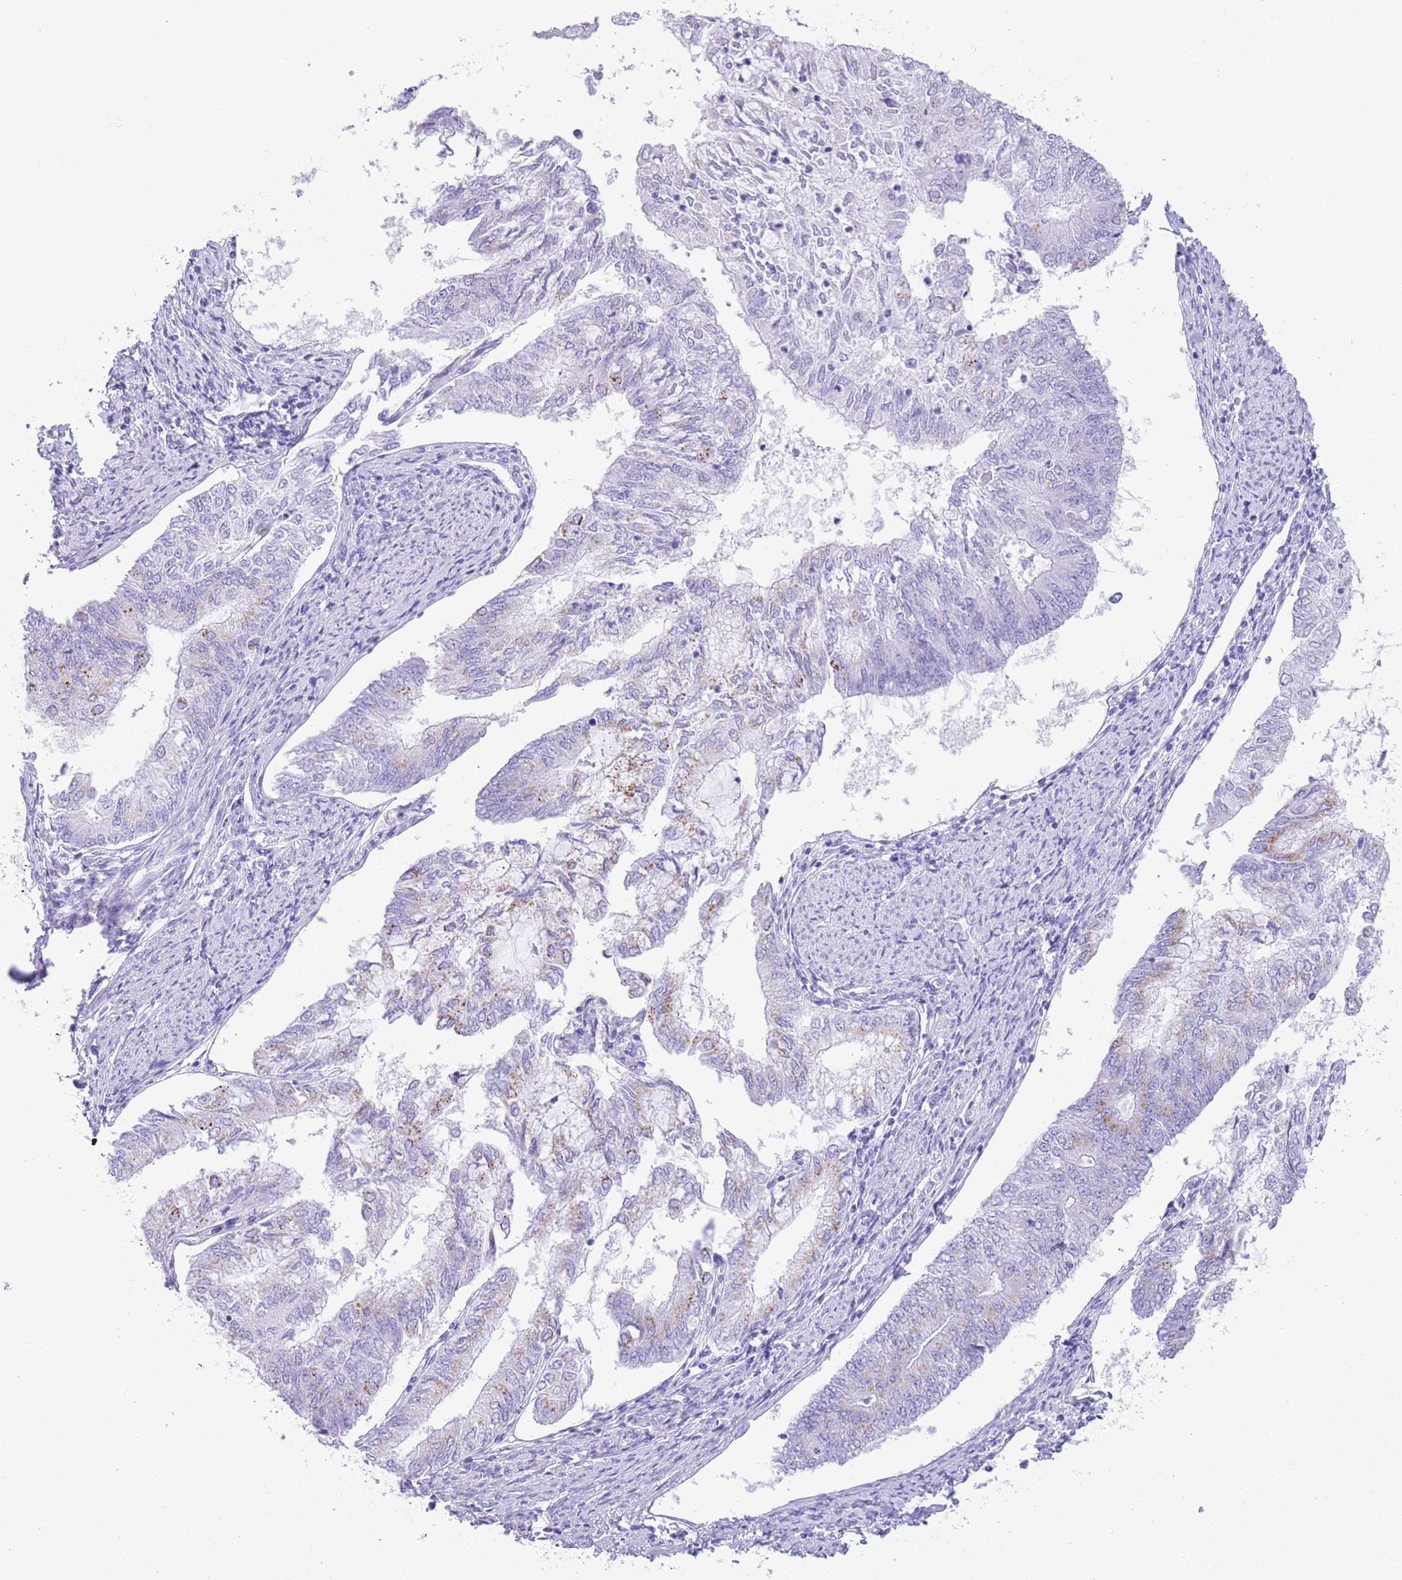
{"staining": {"intensity": "moderate", "quantity": "<25%", "location": "cytoplasmic/membranous"}, "tissue": "endometrial cancer", "cell_type": "Tumor cells", "image_type": "cancer", "snomed": [{"axis": "morphology", "description": "Adenocarcinoma, NOS"}, {"axis": "topography", "description": "Endometrium"}], "caption": "Tumor cells reveal moderate cytoplasmic/membranous expression in about <25% of cells in endometrial adenocarcinoma.", "gene": "ELOA2", "patient": {"sex": "female", "age": 68}}